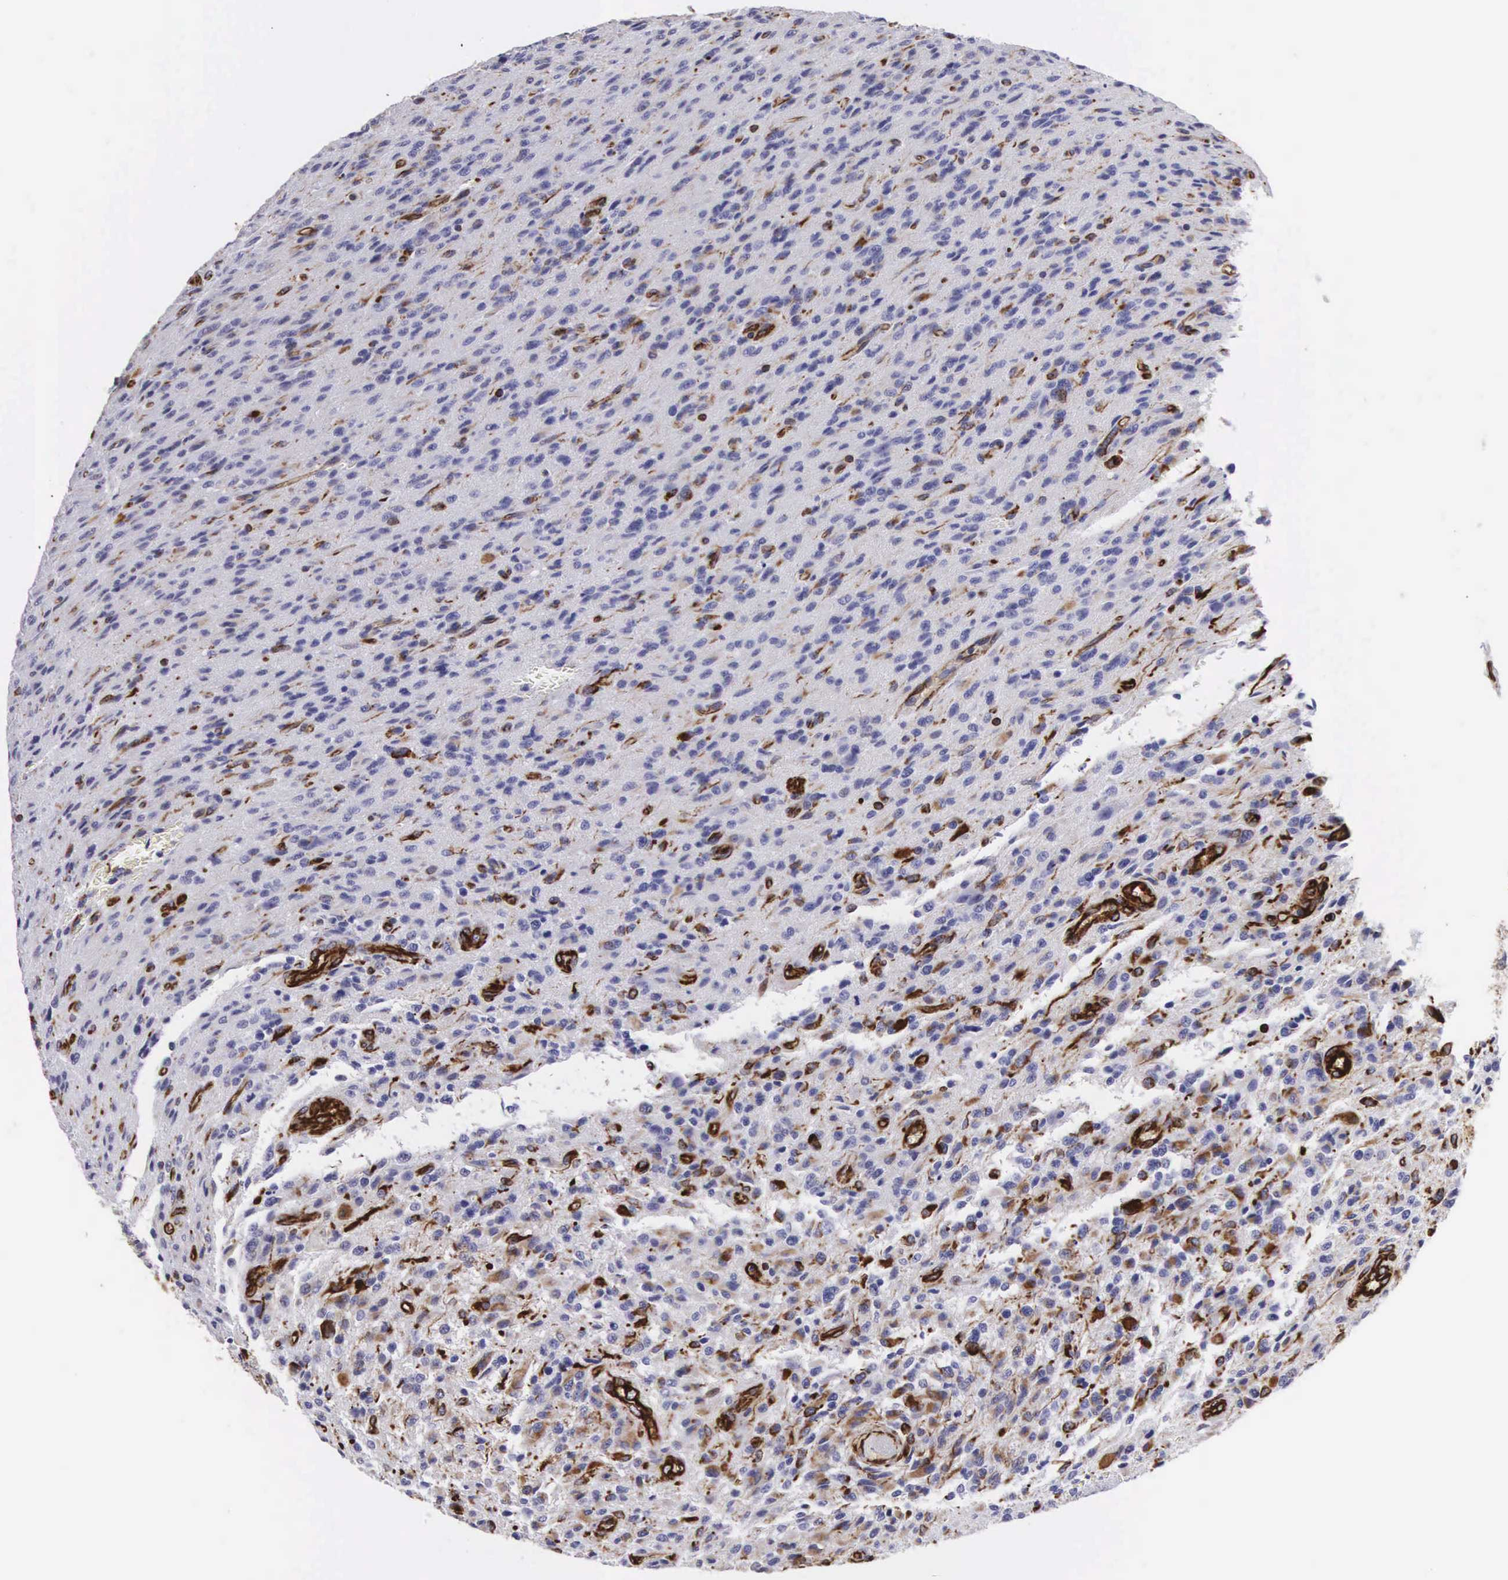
{"staining": {"intensity": "negative", "quantity": "none", "location": "none"}, "tissue": "glioma", "cell_type": "Tumor cells", "image_type": "cancer", "snomed": [{"axis": "morphology", "description": "Glioma, malignant, High grade"}, {"axis": "topography", "description": "Brain"}], "caption": "A micrograph of malignant glioma (high-grade) stained for a protein reveals no brown staining in tumor cells.", "gene": "VIM", "patient": {"sex": "male", "age": 36}}